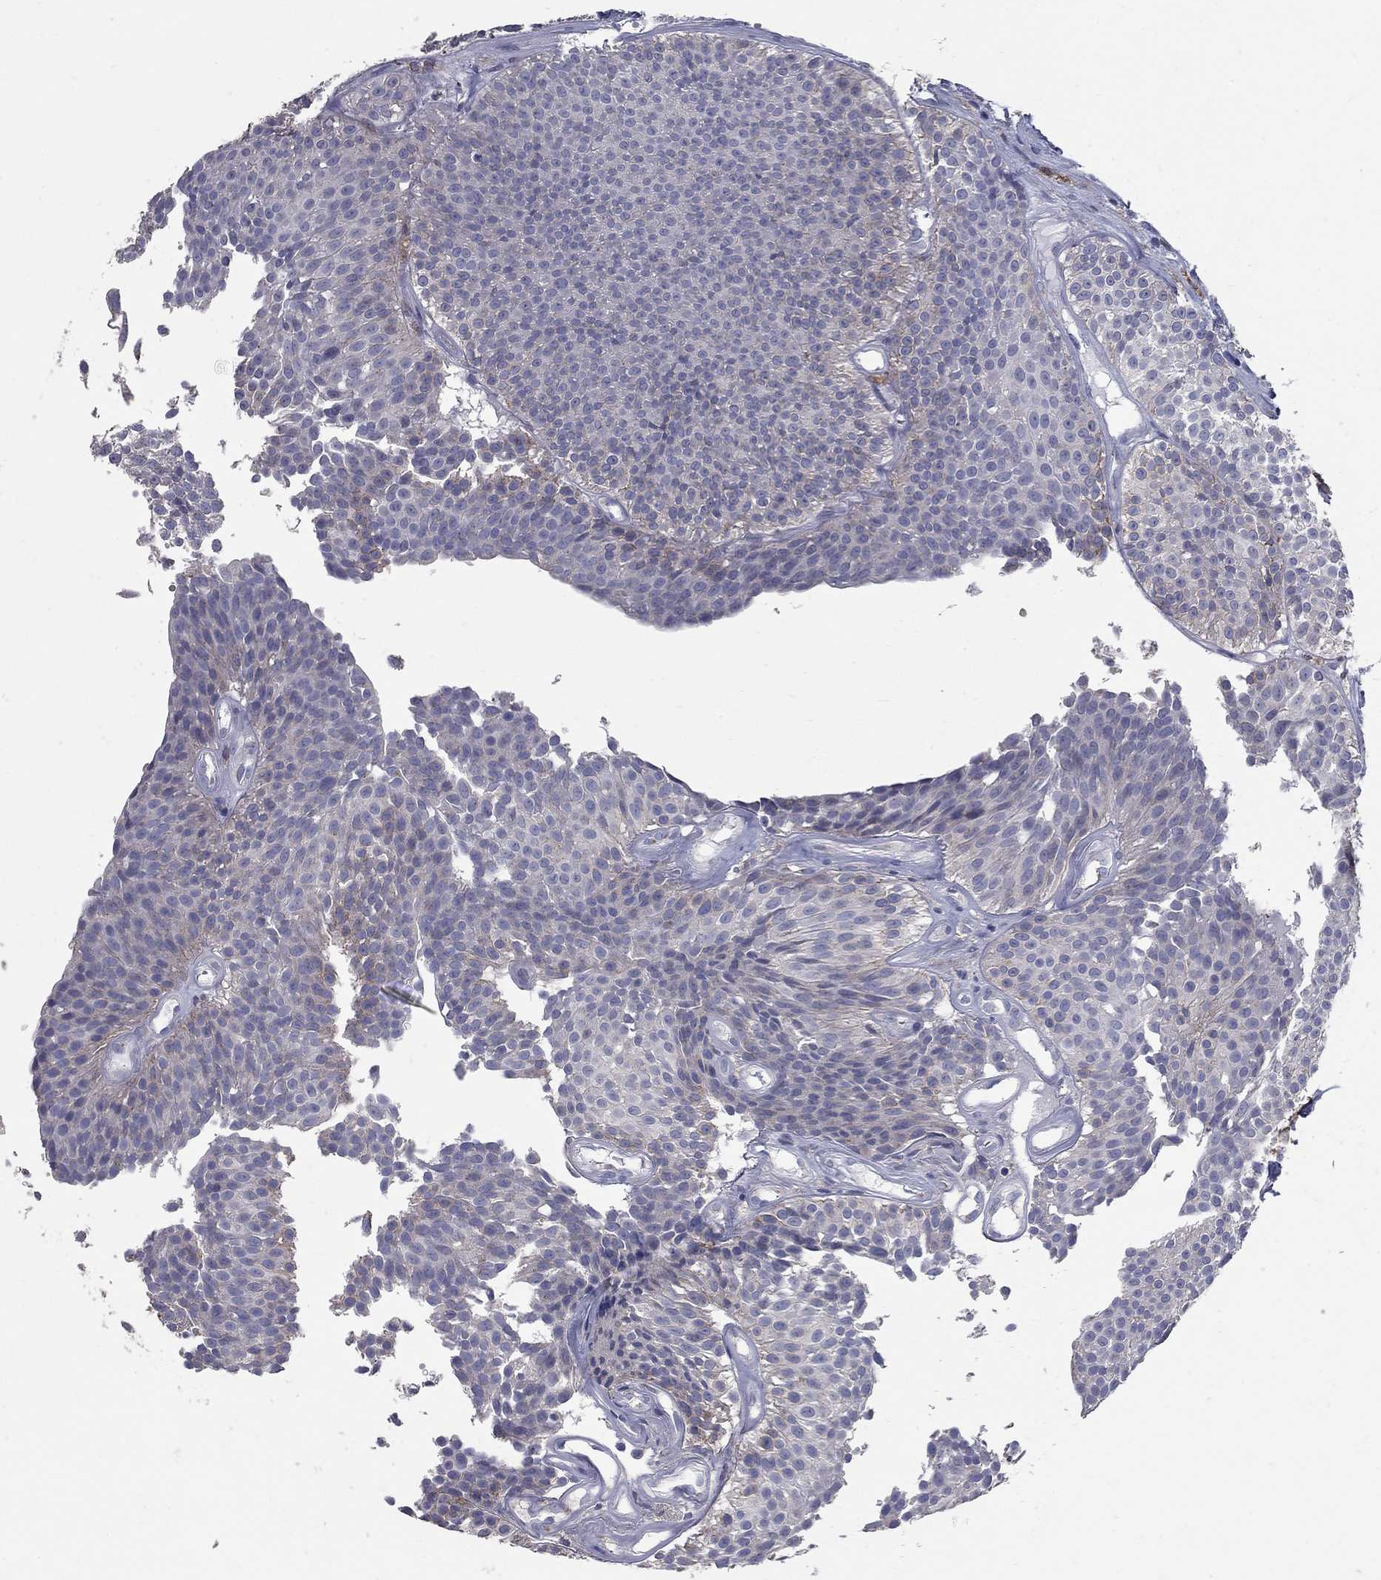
{"staining": {"intensity": "negative", "quantity": "none", "location": "none"}, "tissue": "urothelial cancer", "cell_type": "Tumor cells", "image_type": "cancer", "snomed": [{"axis": "morphology", "description": "Urothelial carcinoma, Low grade"}, {"axis": "topography", "description": "Urinary bladder"}], "caption": "IHC histopathology image of low-grade urothelial carcinoma stained for a protein (brown), which displays no expression in tumor cells.", "gene": "KIAA0319L", "patient": {"sex": "male", "age": 63}}